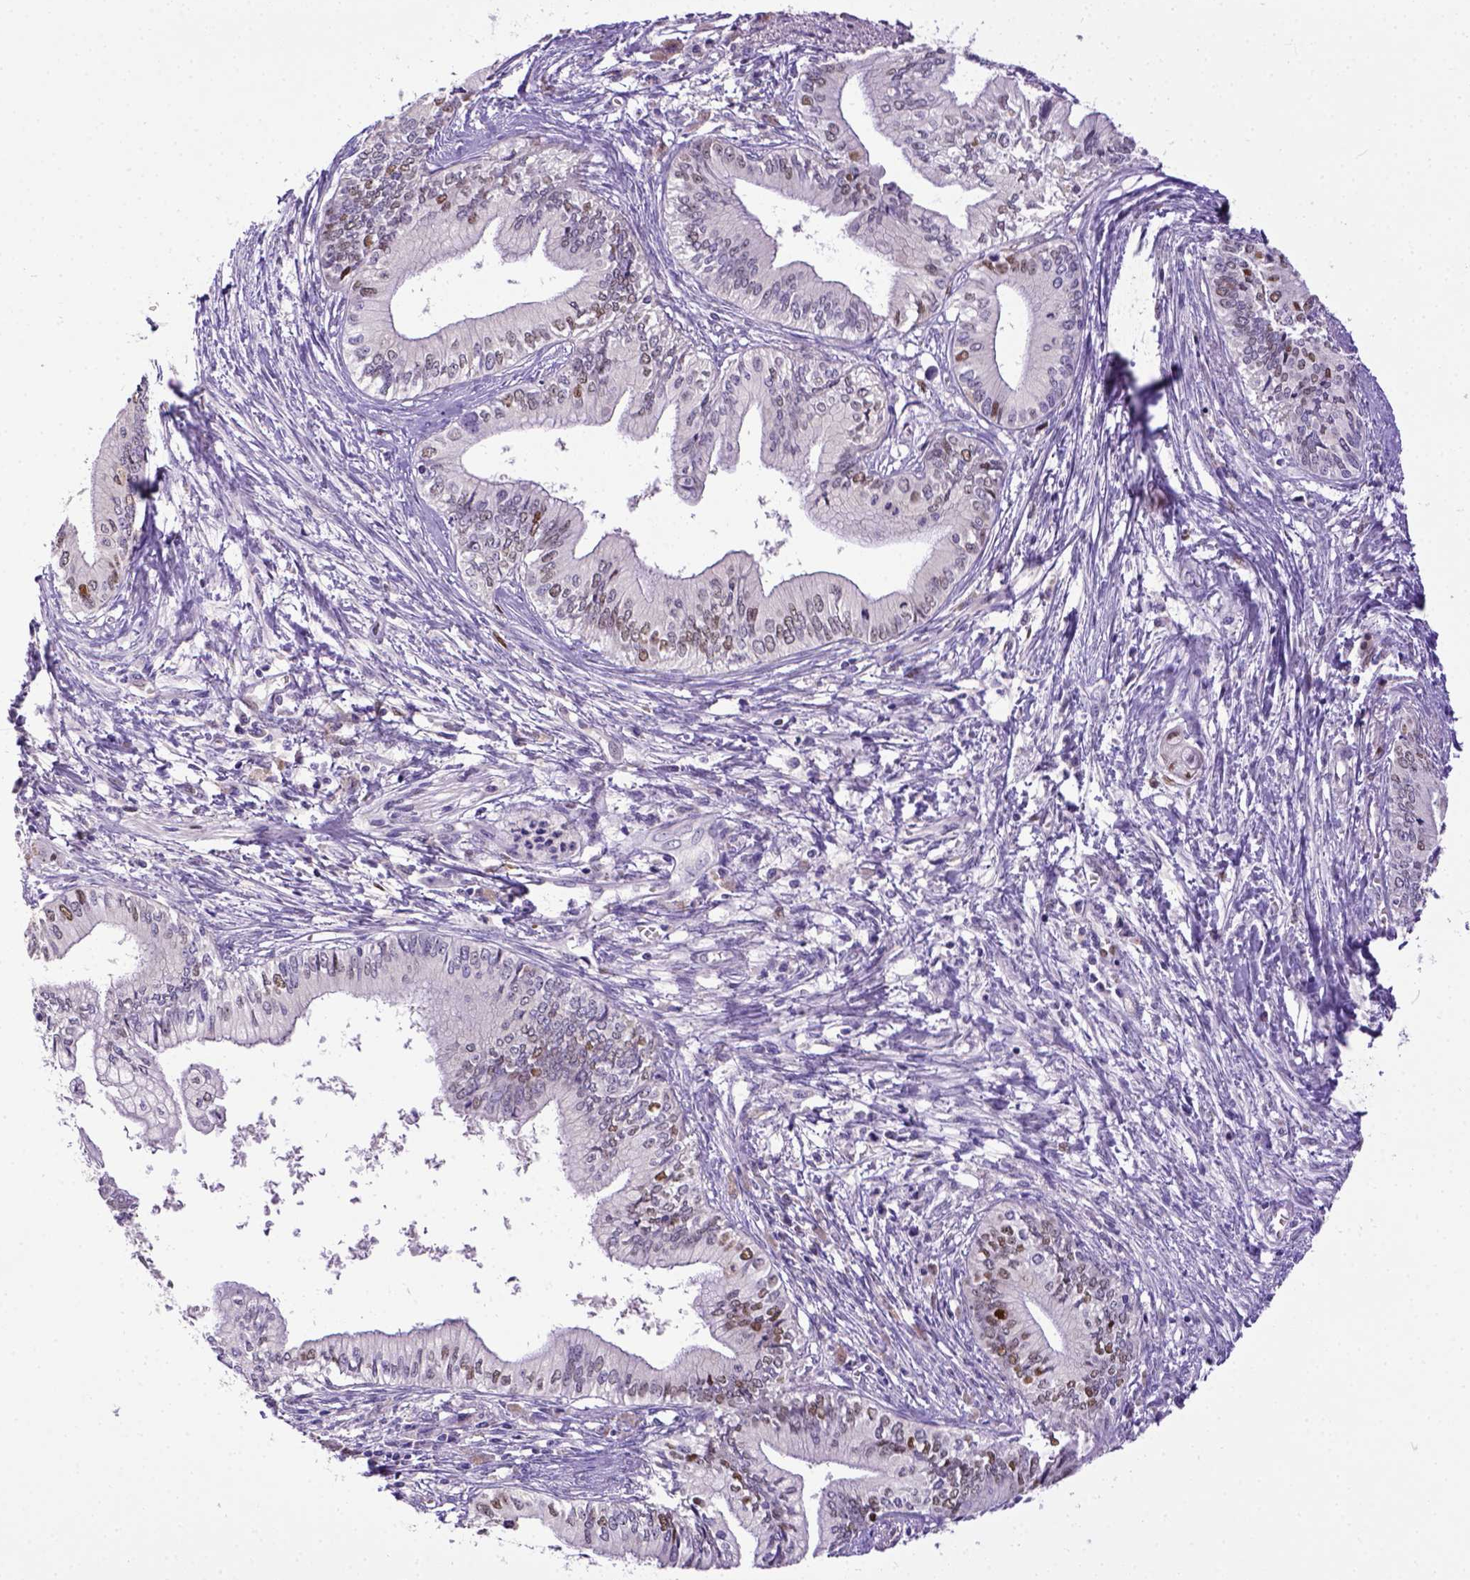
{"staining": {"intensity": "moderate", "quantity": "25%-75%", "location": "nuclear"}, "tissue": "pancreatic cancer", "cell_type": "Tumor cells", "image_type": "cancer", "snomed": [{"axis": "morphology", "description": "Adenocarcinoma, NOS"}, {"axis": "topography", "description": "Pancreas"}], "caption": "DAB immunohistochemical staining of pancreatic cancer shows moderate nuclear protein staining in approximately 25%-75% of tumor cells.", "gene": "CDKN1A", "patient": {"sex": "female", "age": 61}}